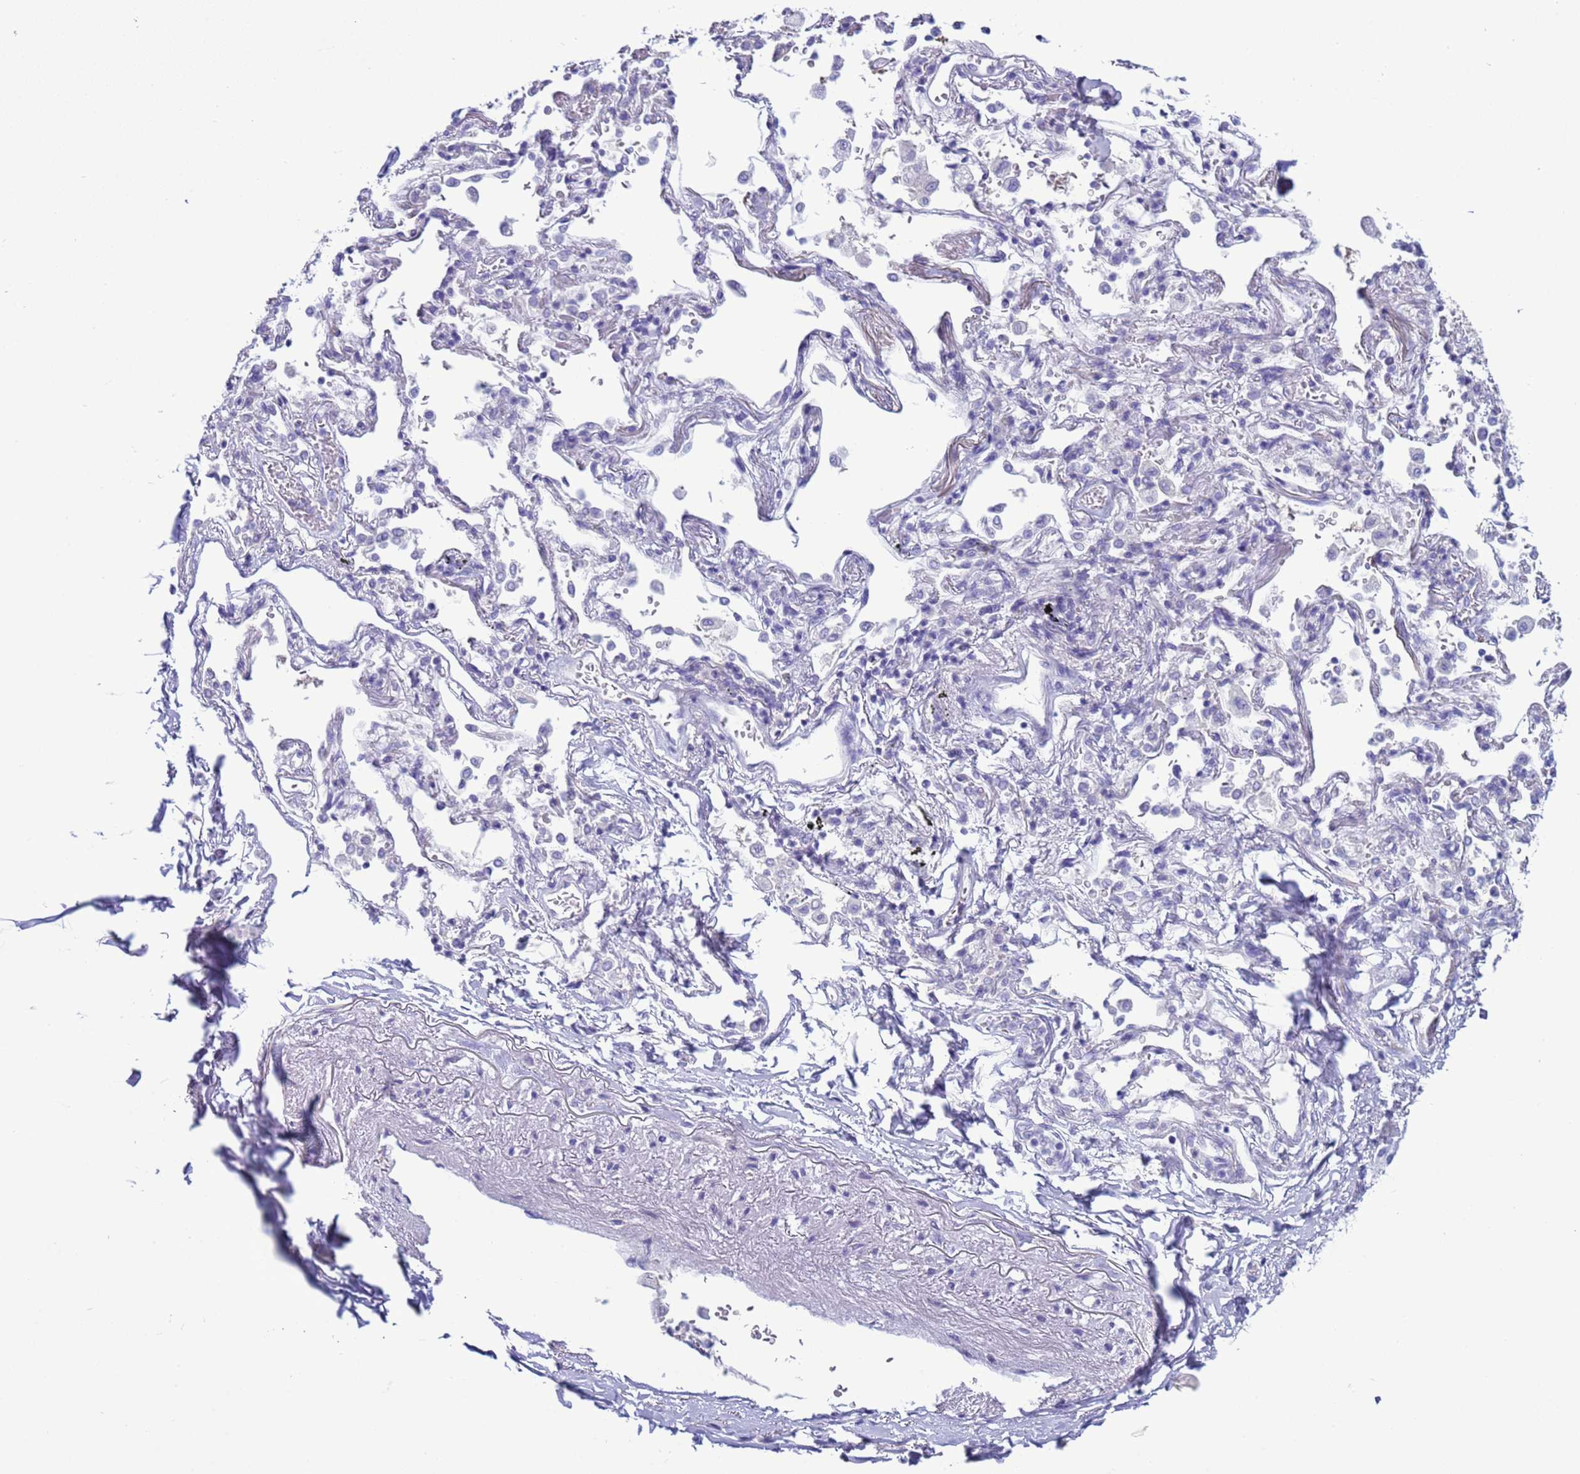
{"staining": {"intensity": "negative", "quantity": "none", "location": "none"}, "tissue": "adipose tissue", "cell_type": "Adipocytes", "image_type": "normal", "snomed": [{"axis": "morphology", "description": "Normal tissue, NOS"}, {"axis": "topography", "description": "Cartilage tissue"}], "caption": "High power microscopy micrograph of an immunohistochemistry image of unremarkable adipose tissue, revealing no significant staining in adipocytes.", "gene": "CST1", "patient": {"sex": "male", "age": 73}}